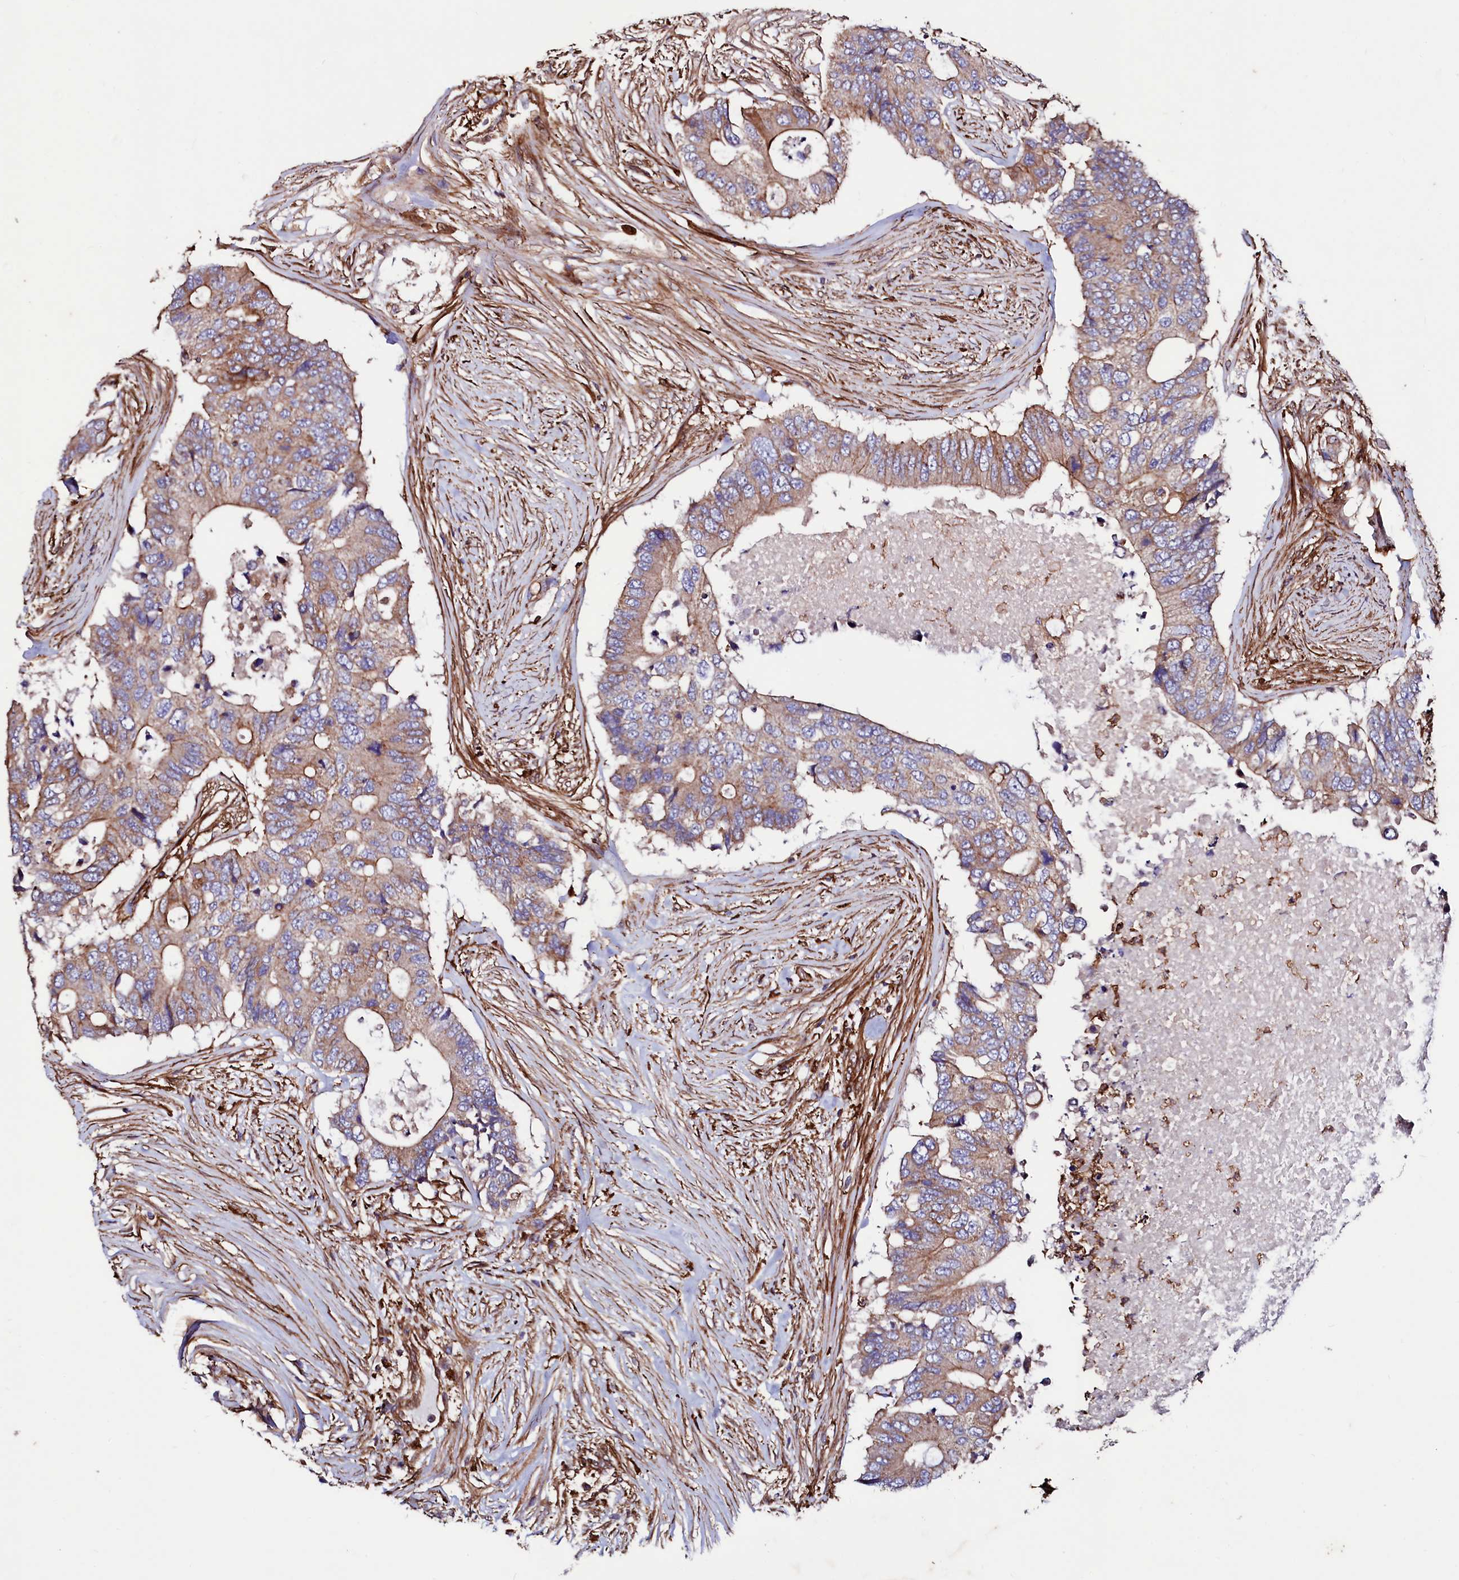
{"staining": {"intensity": "moderate", "quantity": ">75%", "location": "cytoplasmic/membranous"}, "tissue": "colorectal cancer", "cell_type": "Tumor cells", "image_type": "cancer", "snomed": [{"axis": "morphology", "description": "Adenocarcinoma, NOS"}, {"axis": "topography", "description": "Colon"}], "caption": "Immunohistochemical staining of human colorectal cancer exhibits medium levels of moderate cytoplasmic/membranous expression in about >75% of tumor cells.", "gene": "STAMBPL1", "patient": {"sex": "male", "age": 71}}